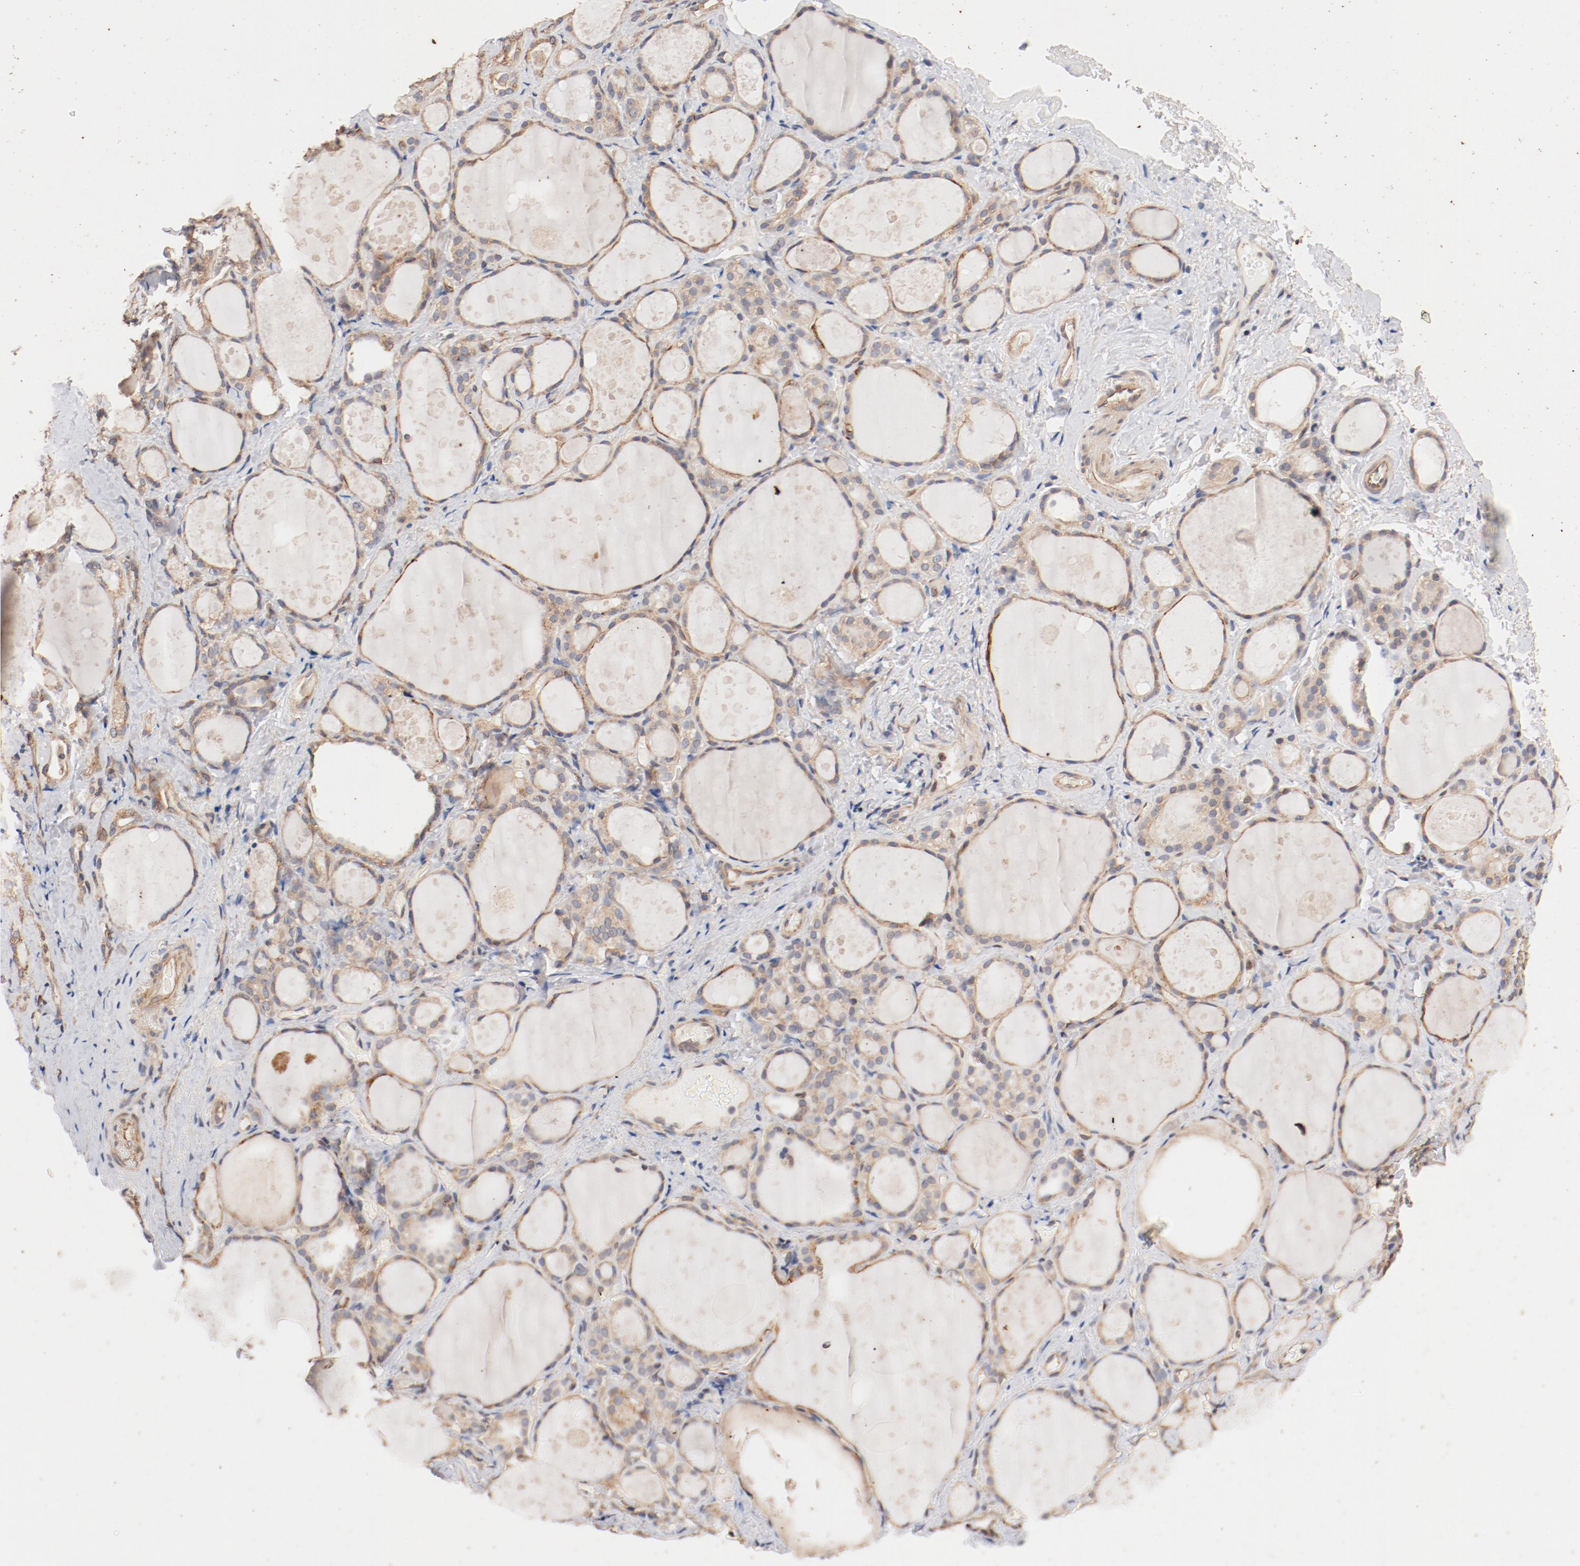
{"staining": {"intensity": "weak", "quantity": ">75%", "location": "cytoplasmic/membranous"}, "tissue": "thyroid gland", "cell_type": "Glandular cells", "image_type": "normal", "snomed": [{"axis": "morphology", "description": "Normal tissue, NOS"}, {"axis": "topography", "description": "Thyroid gland"}], "caption": "Benign thyroid gland shows weak cytoplasmic/membranous staining in approximately >75% of glandular cells, visualized by immunohistochemistry. (Stains: DAB (3,3'-diaminobenzidine) in brown, nuclei in blue, Microscopy: brightfield microscopy at high magnification).", "gene": "UBE2J1", "patient": {"sex": "female", "age": 75}}